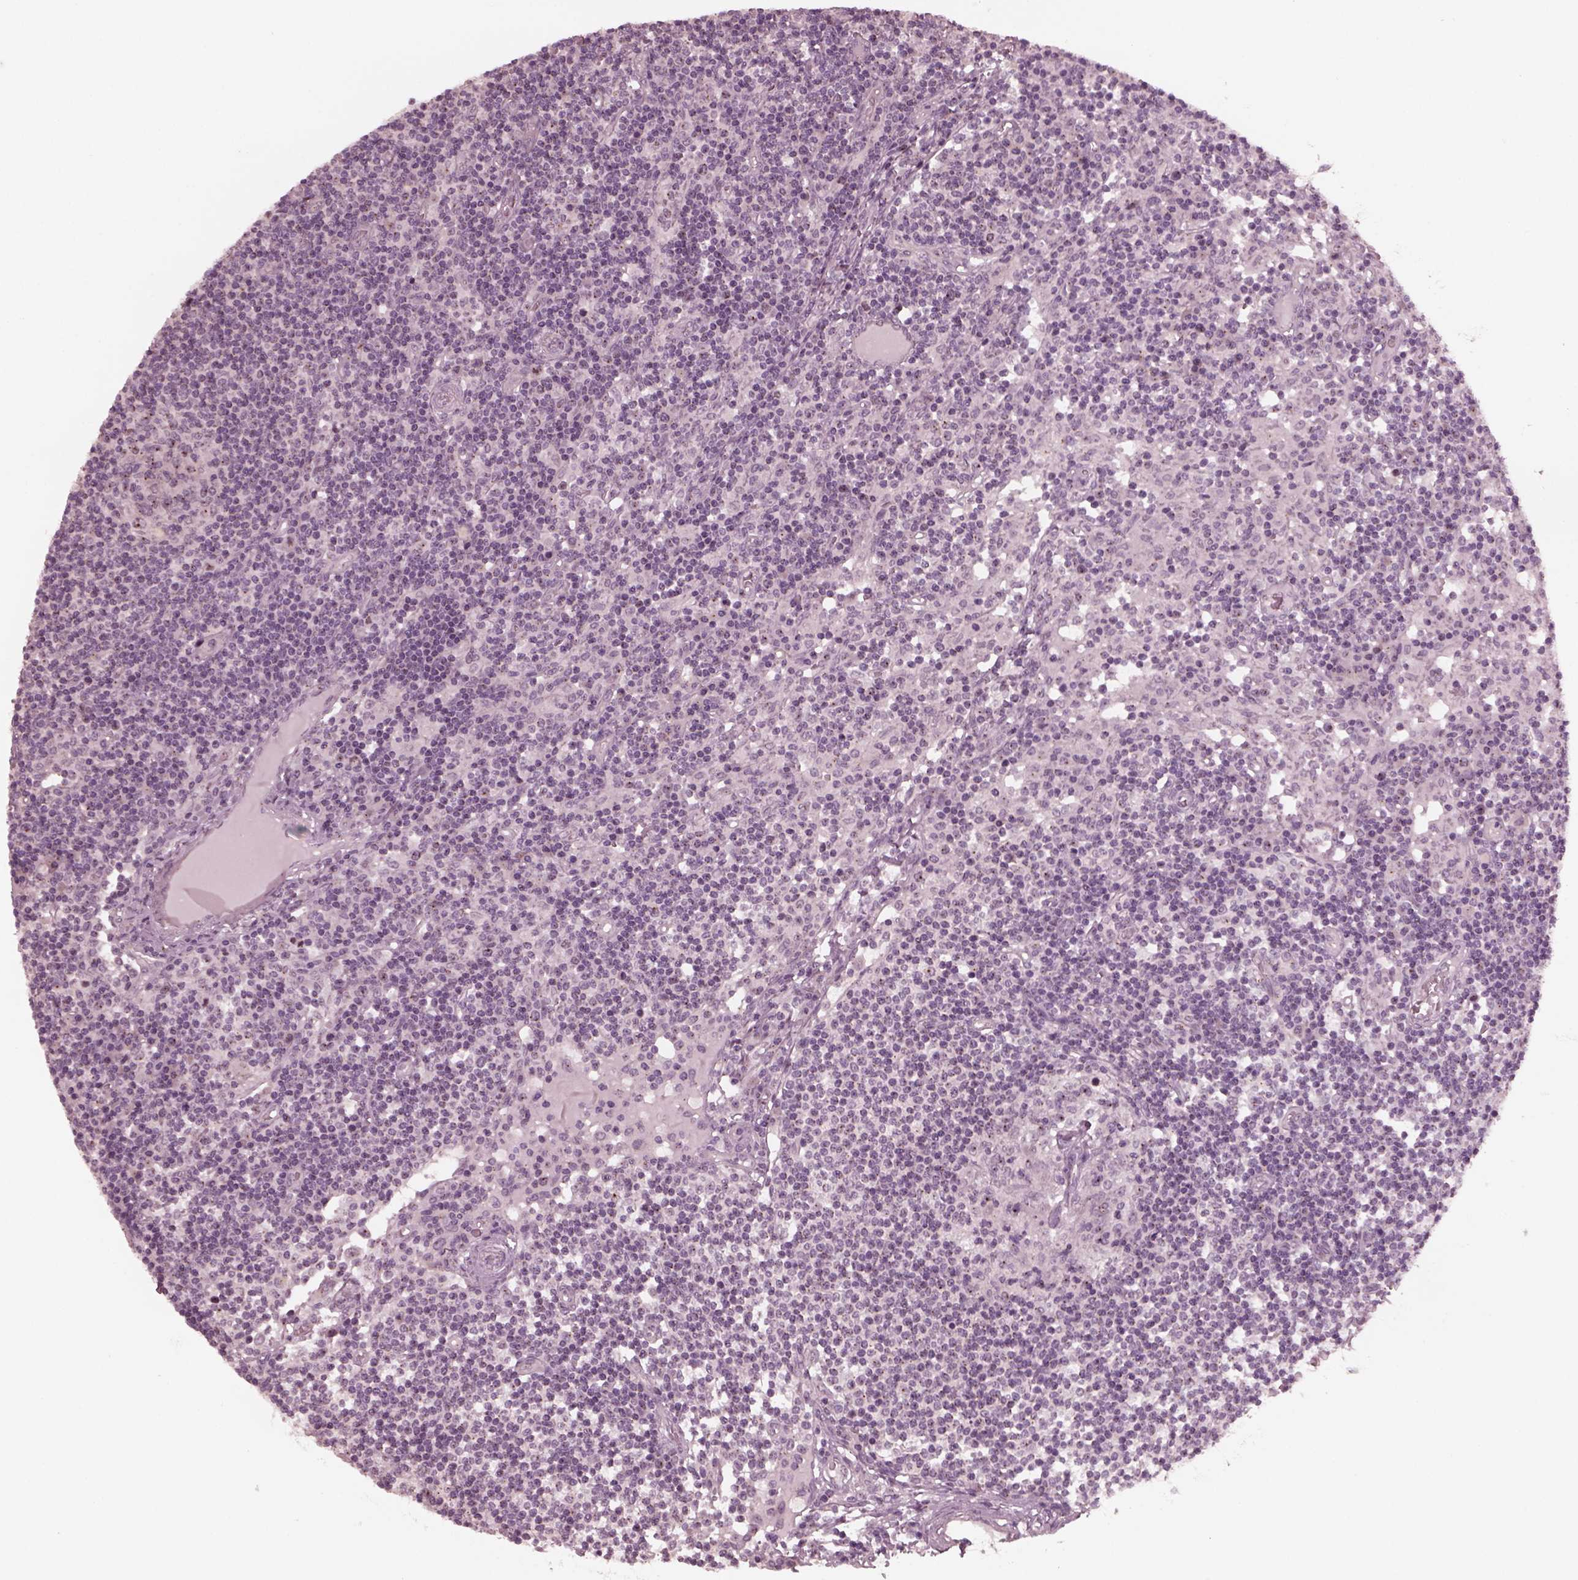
{"staining": {"intensity": "weak", "quantity": "<25%", "location": "cytoplasmic/membranous"}, "tissue": "lymph node", "cell_type": "Germinal center cells", "image_type": "normal", "snomed": [{"axis": "morphology", "description": "Normal tissue, NOS"}, {"axis": "topography", "description": "Lymph node"}], "caption": "Lymph node stained for a protein using immunohistochemistry (IHC) reveals no positivity germinal center cells.", "gene": "SAXO1", "patient": {"sex": "female", "age": 72}}